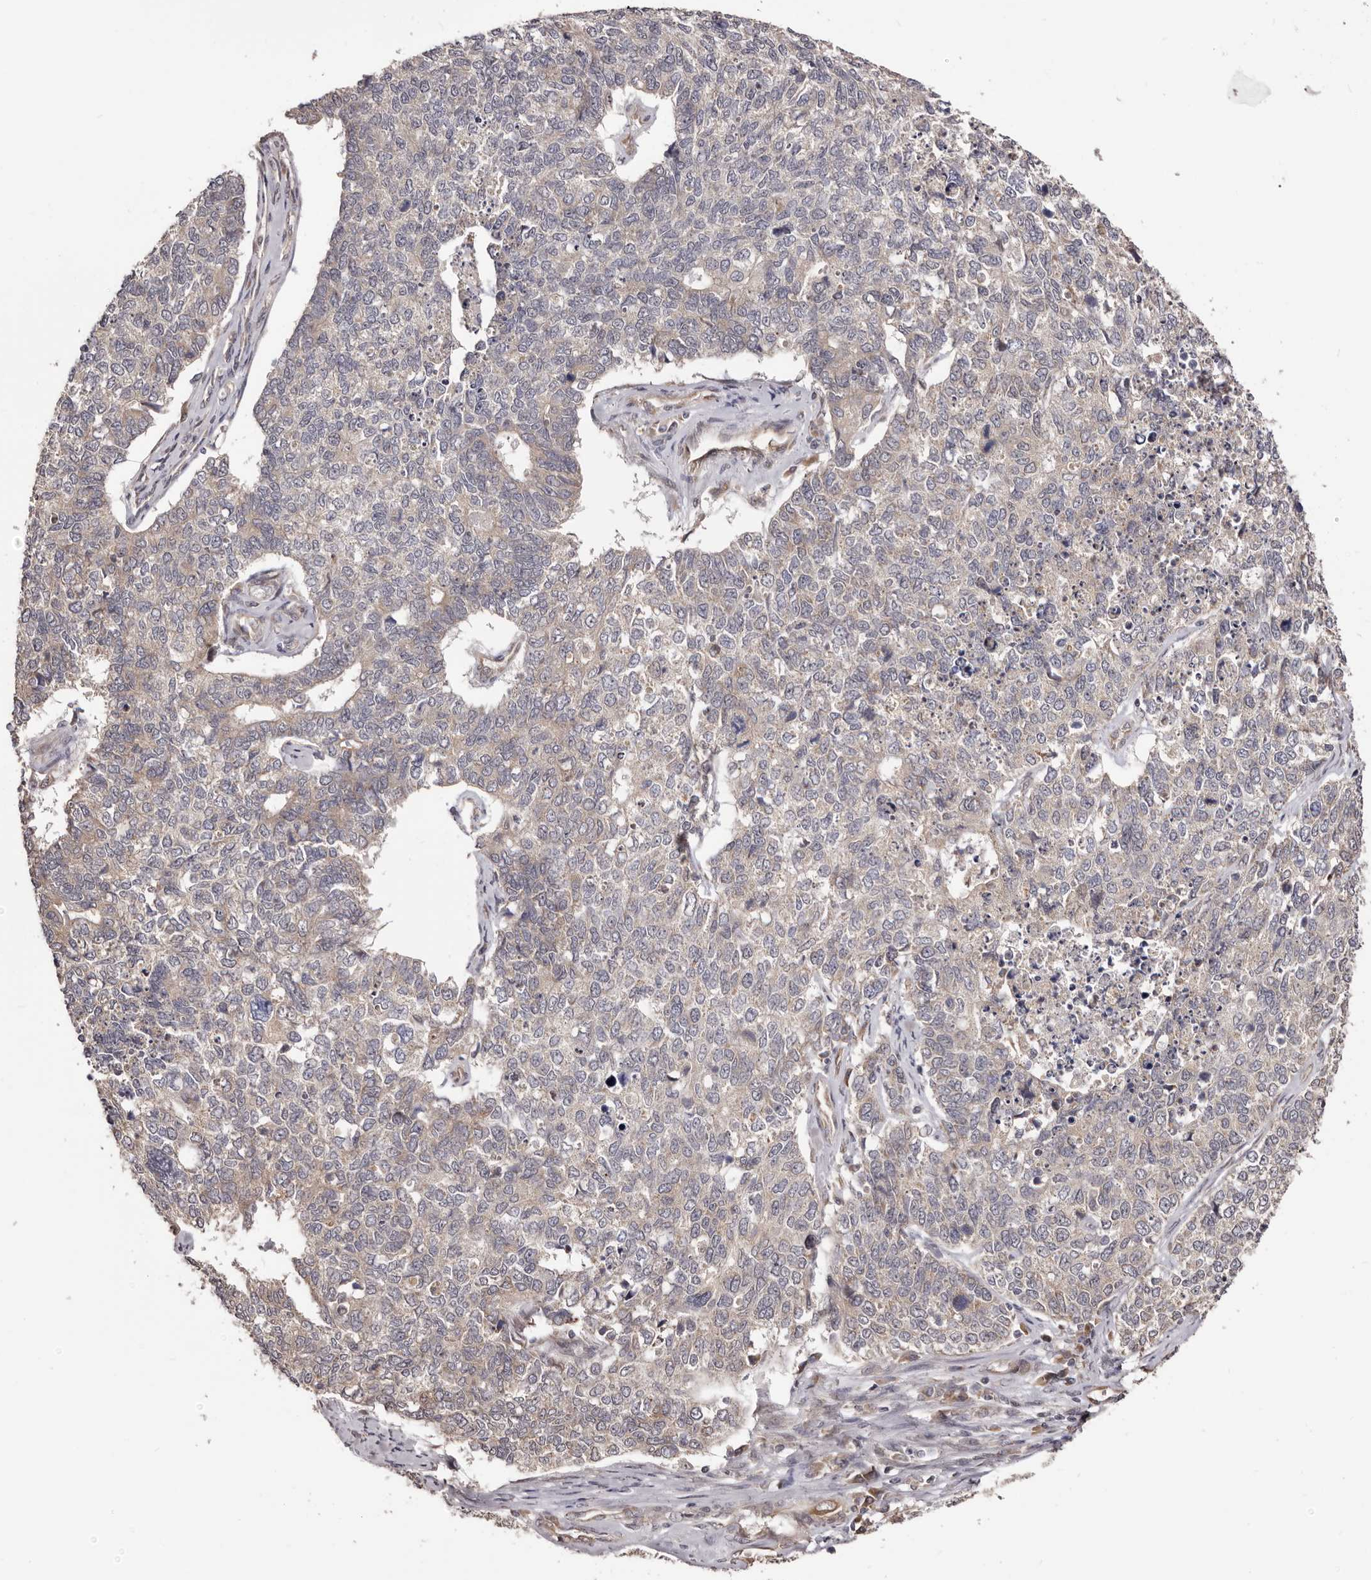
{"staining": {"intensity": "negative", "quantity": "none", "location": "none"}, "tissue": "cervical cancer", "cell_type": "Tumor cells", "image_type": "cancer", "snomed": [{"axis": "morphology", "description": "Squamous cell carcinoma, NOS"}, {"axis": "topography", "description": "Cervix"}], "caption": "Histopathology image shows no protein staining in tumor cells of cervical cancer tissue.", "gene": "NOL12", "patient": {"sex": "female", "age": 63}}